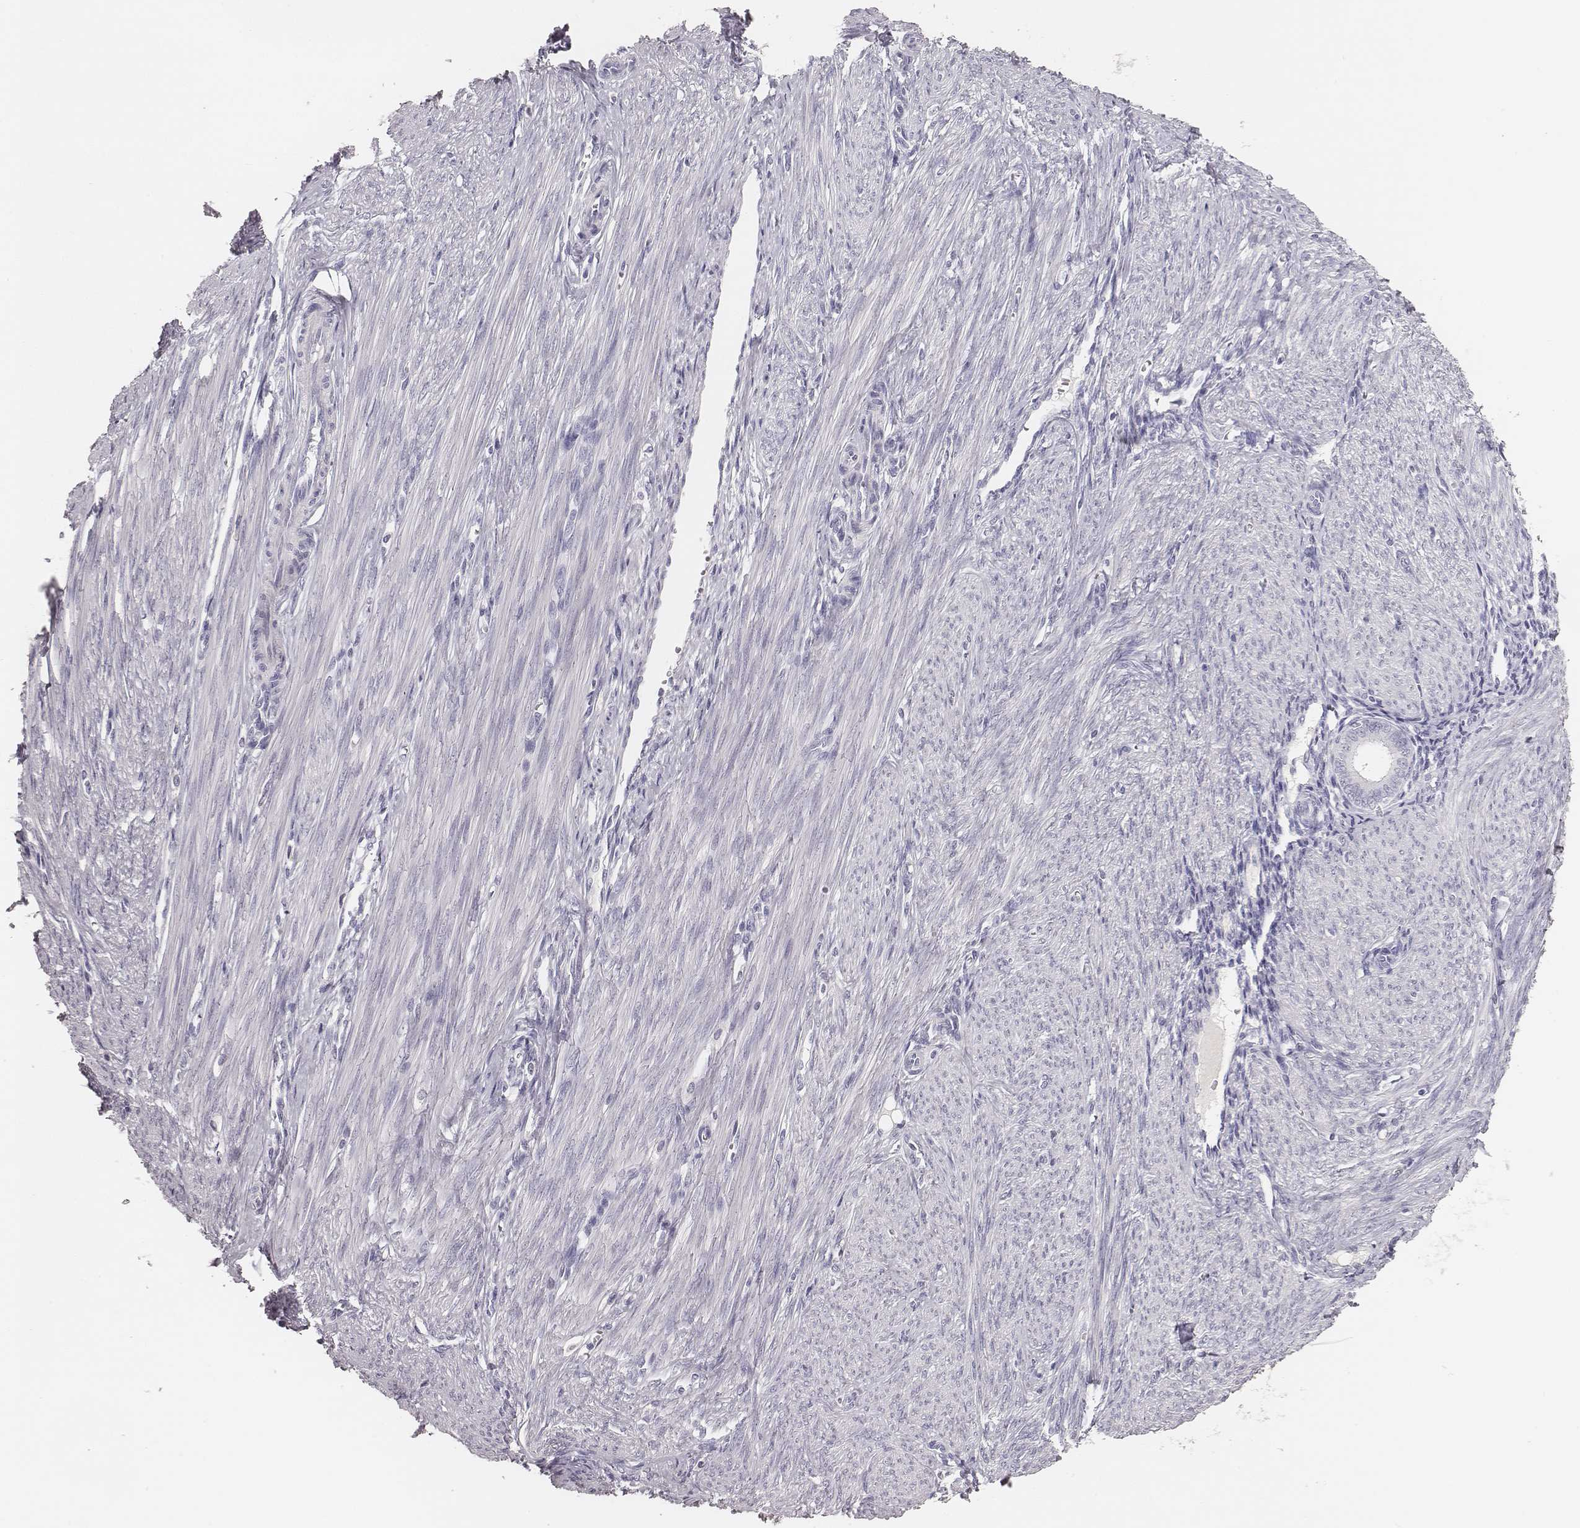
{"staining": {"intensity": "negative", "quantity": "none", "location": "none"}, "tissue": "endometrium", "cell_type": "Cells in endometrial stroma", "image_type": "normal", "snomed": [{"axis": "morphology", "description": "Normal tissue, NOS"}, {"axis": "topography", "description": "Endometrium"}], "caption": "The image demonstrates no significant expression in cells in endometrial stroma of endometrium. (DAB immunohistochemistry with hematoxylin counter stain).", "gene": "MYH6", "patient": {"sex": "female", "age": 39}}